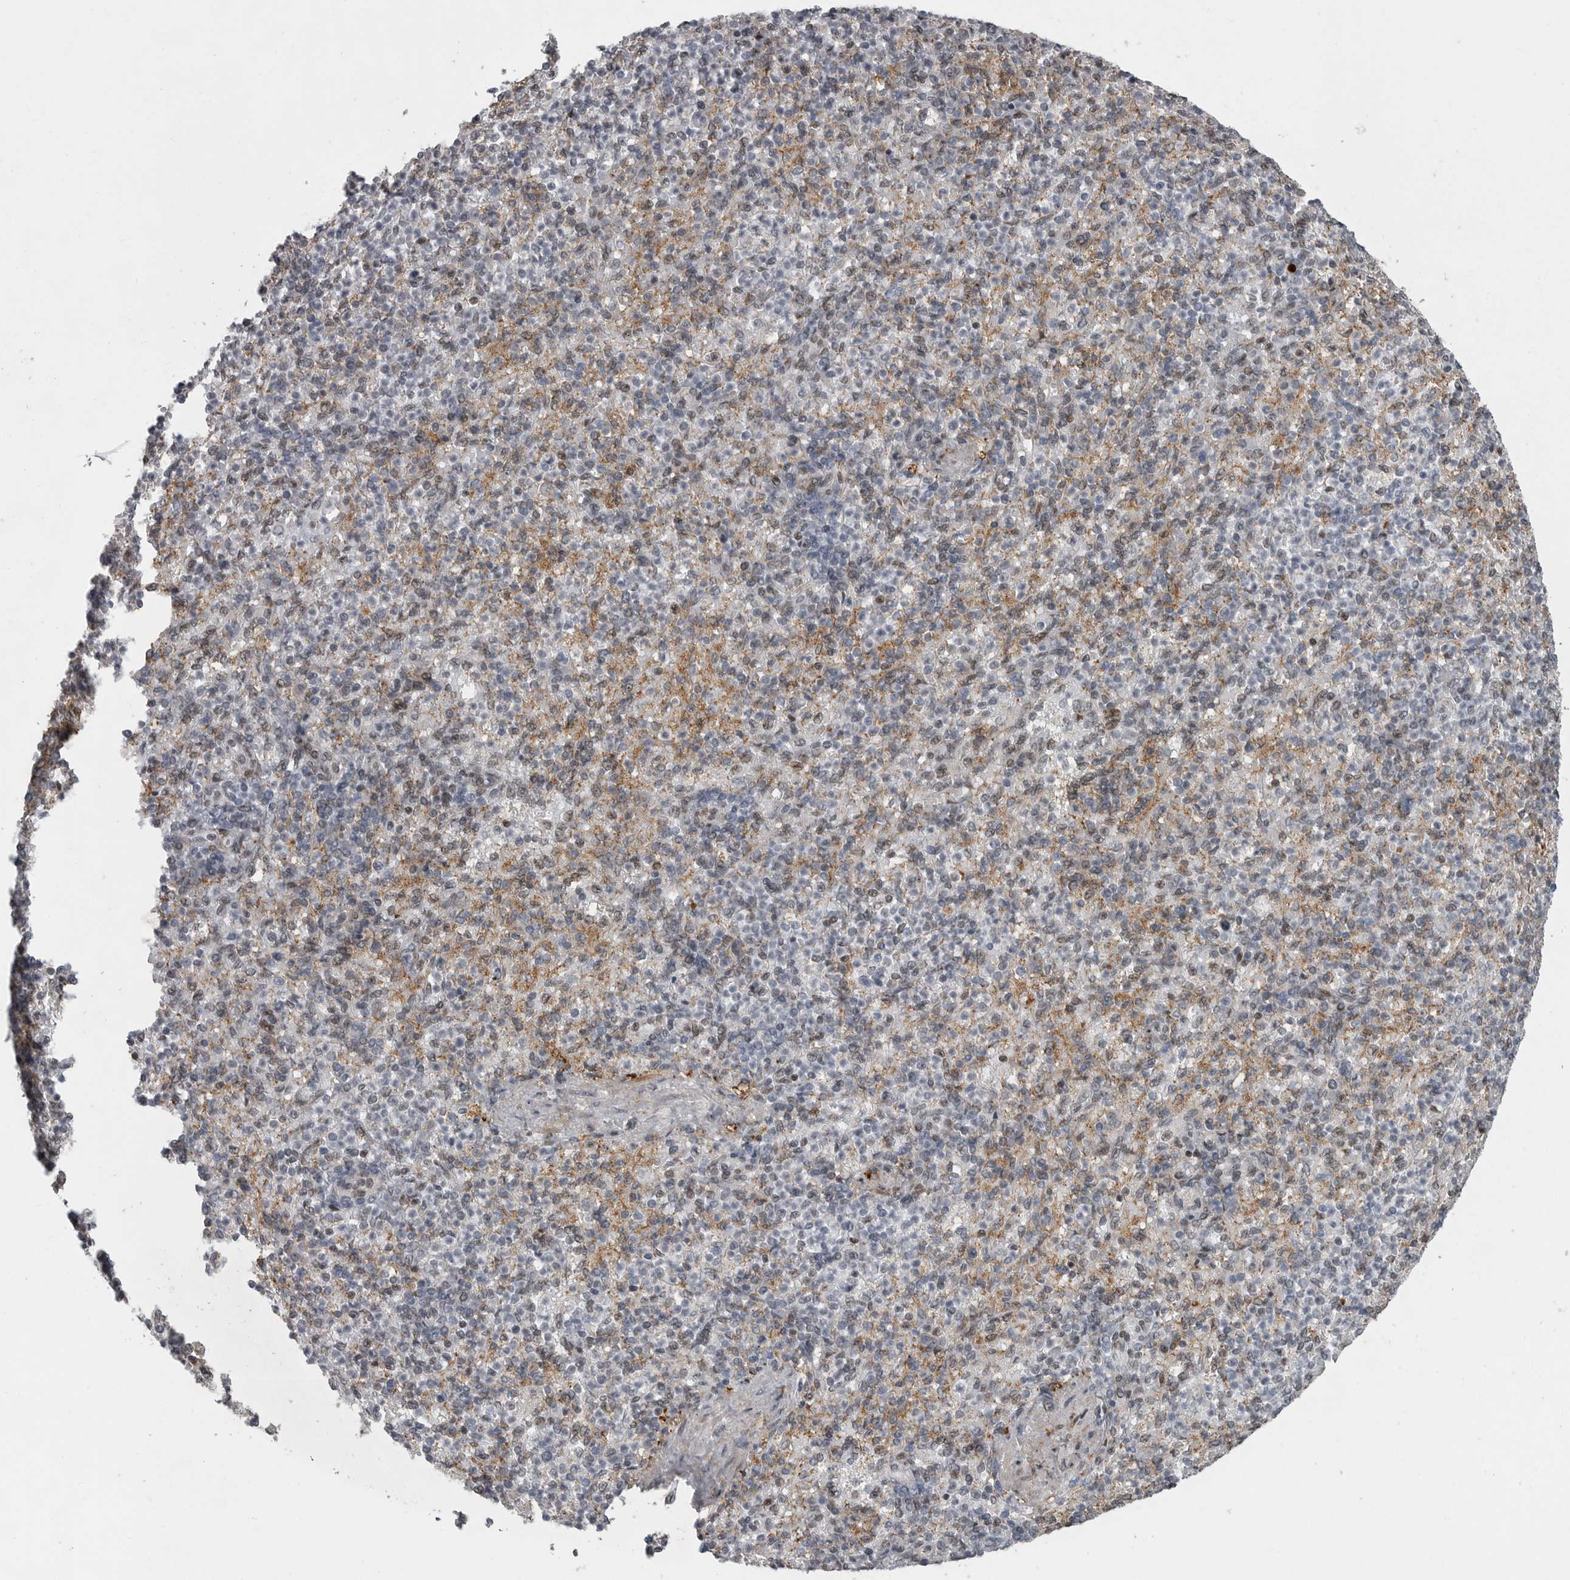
{"staining": {"intensity": "weak", "quantity": "<25%", "location": "cytoplasmic/membranous"}, "tissue": "spleen", "cell_type": "Cells in red pulp", "image_type": "normal", "snomed": [{"axis": "morphology", "description": "Normal tissue, NOS"}, {"axis": "topography", "description": "Spleen"}], "caption": "Immunohistochemistry (IHC) of unremarkable human spleen reveals no positivity in cells in red pulp. Brightfield microscopy of immunohistochemistry (IHC) stained with DAB (3,3'-diaminobenzidine) (brown) and hematoxylin (blue), captured at high magnification.", "gene": "HMGN3", "patient": {"sex": "female", "age": 74}}